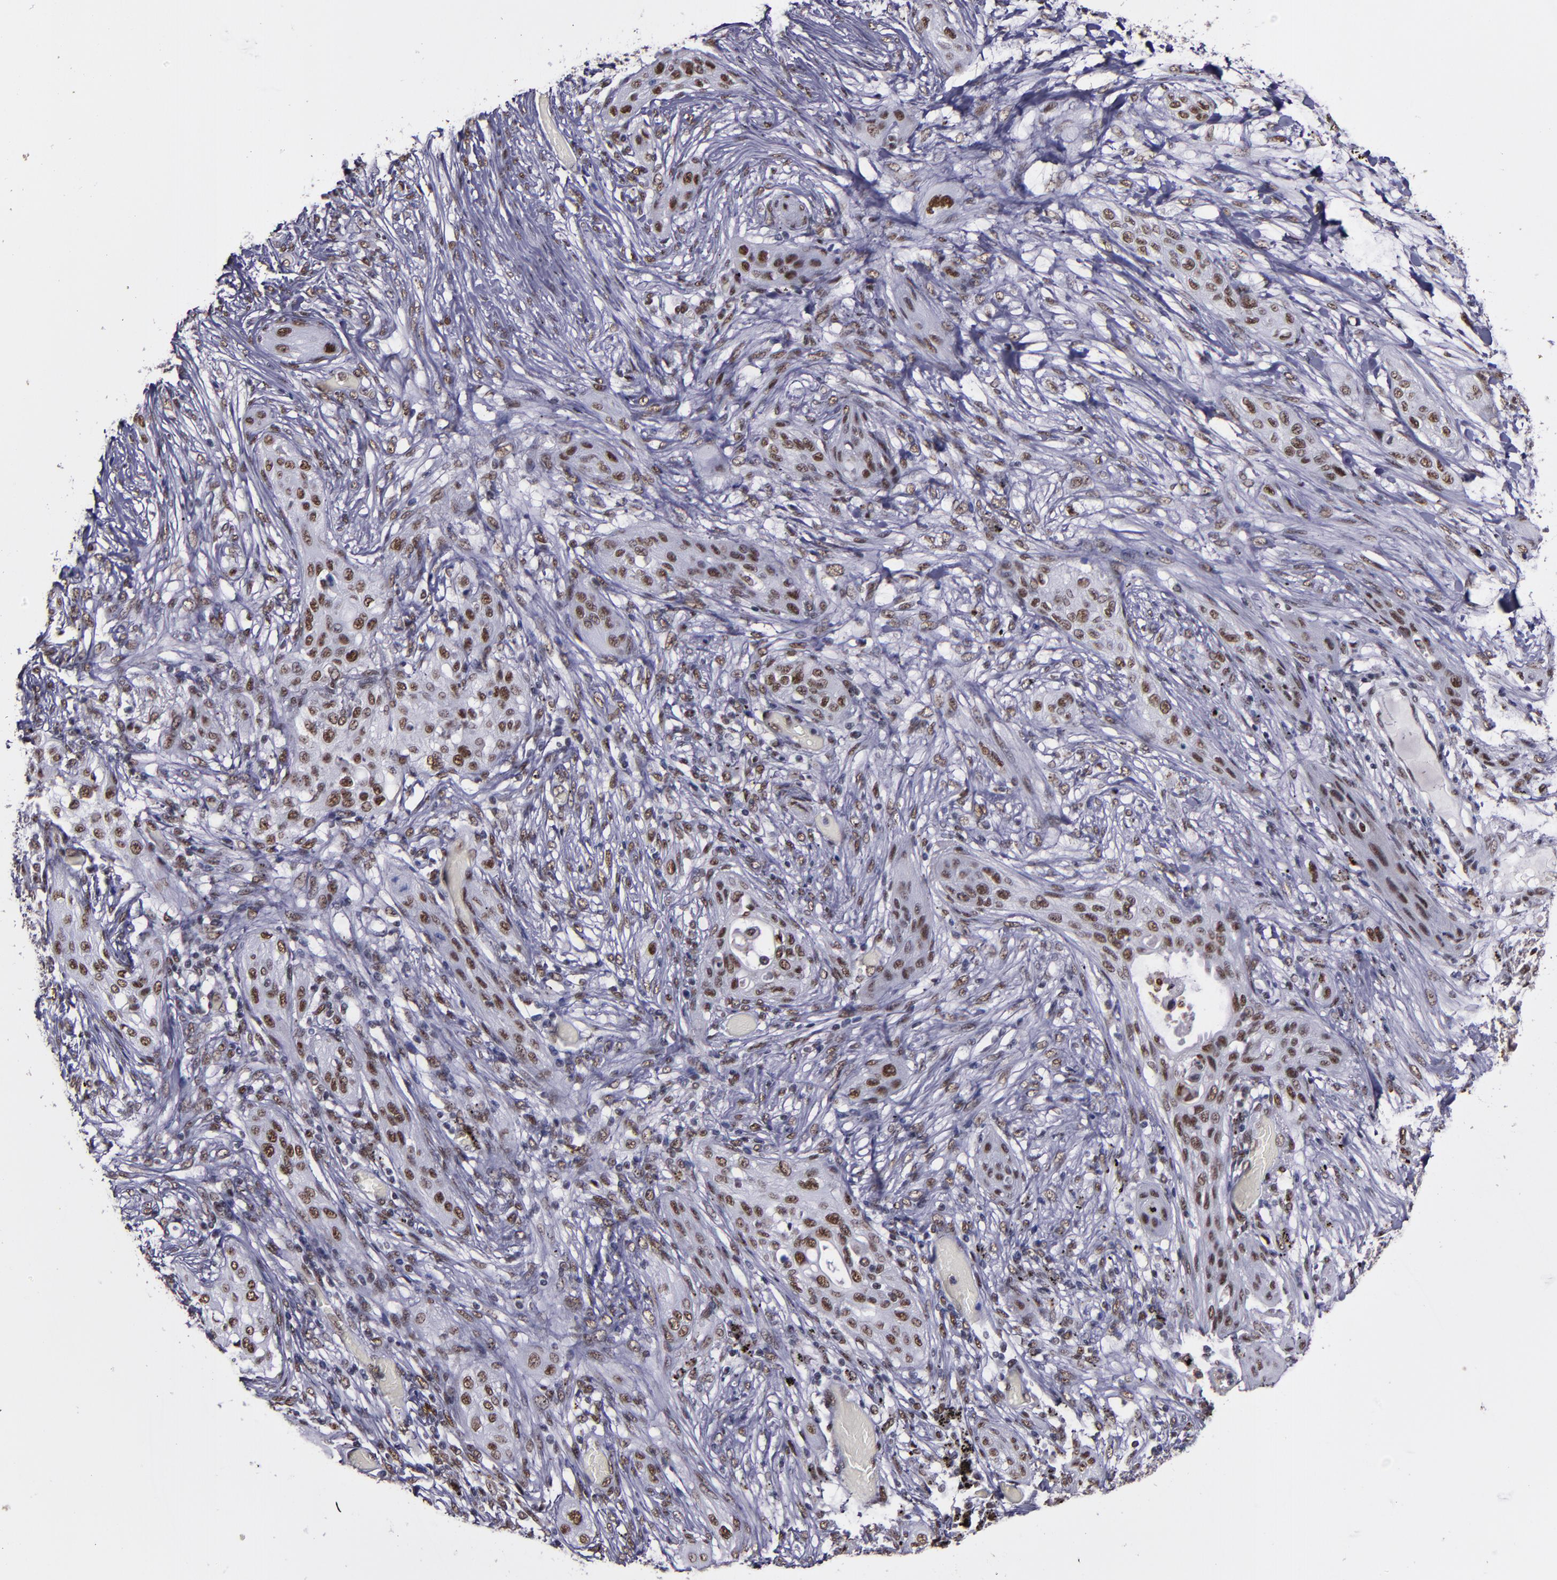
{"staining": {"intensity": "moderate", "quantity": ">75%", "location": "nuclear"}, "tissue": "lung cancer", "cell_type": "Tumor cells", "image_type": "cancer", "snomed": [{"axis": "morphology", "description": "Squamous cell carcinoma, NOS"}, {"axis": "topography", "description": "Lung"}], "caption": "About >75% of tumor cells in lung cancer exhibit moderate nuclear protein expression as visualized by brown immunohistochemical staining.", "gene": "PPP4R3A", "patient": {"sex": "female", "age": 47}}